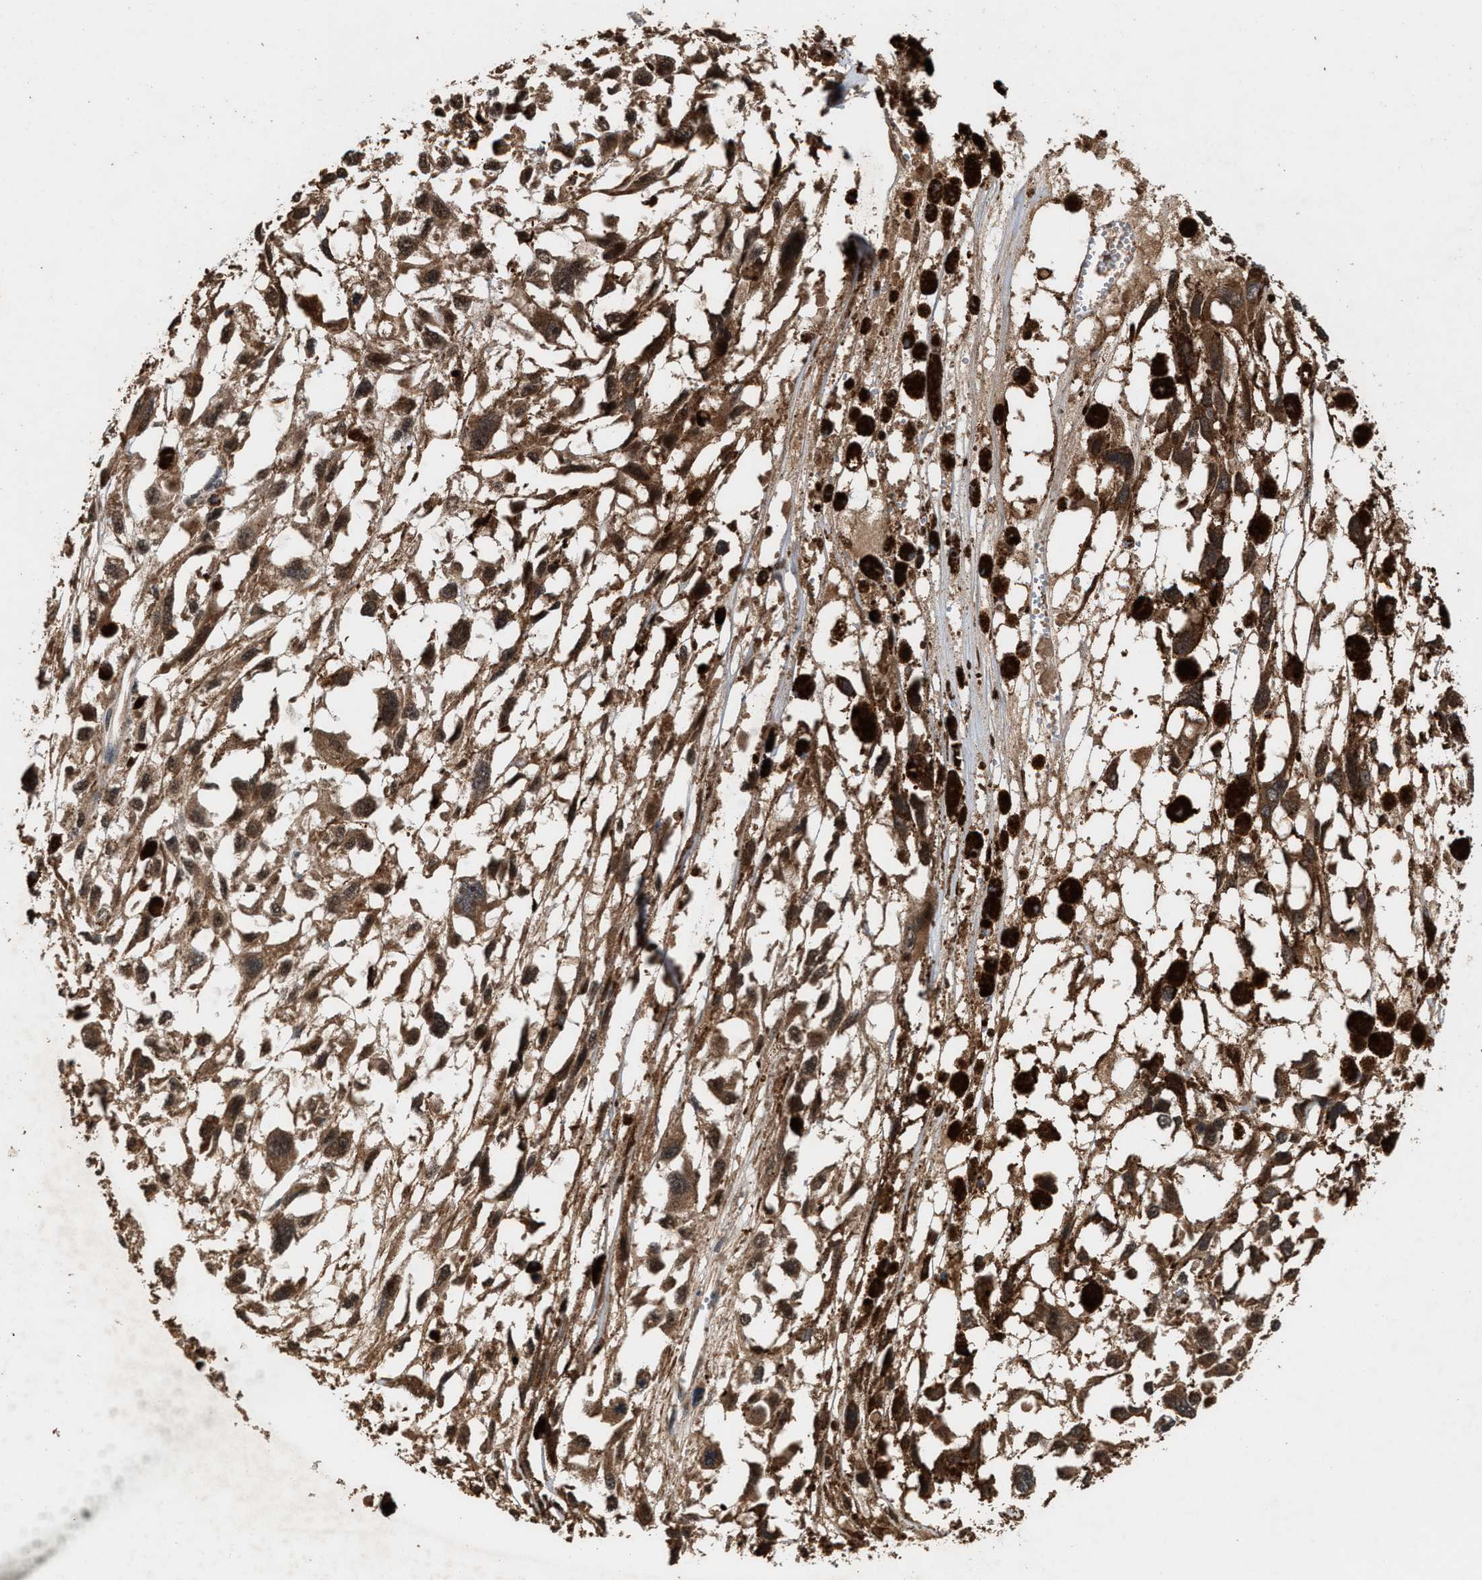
{"staining": {"intensity": "moderate", "quantity": ">75%", "location": "cytoplasmic/membranous,nuclear"}, "tissue": "melanoma", "cell_type": "Tumor cells", "image_type": "cancer", "snomed": [{"axis": "morphology", "description": "Malignant melanoma, Metastatic site"}, {"axis": "topography", "description": "Lymph node"}], "caption": "This image reveals immunohistochemistry (IHC) staining of malignant melanoma (metastatic site), with medium moderate cytoplasmic/membranous and nuclear expression in about >75% of tumor cells.", "gene": "ZNHIT6", "patient": {"sex": "male", "age": 59}}